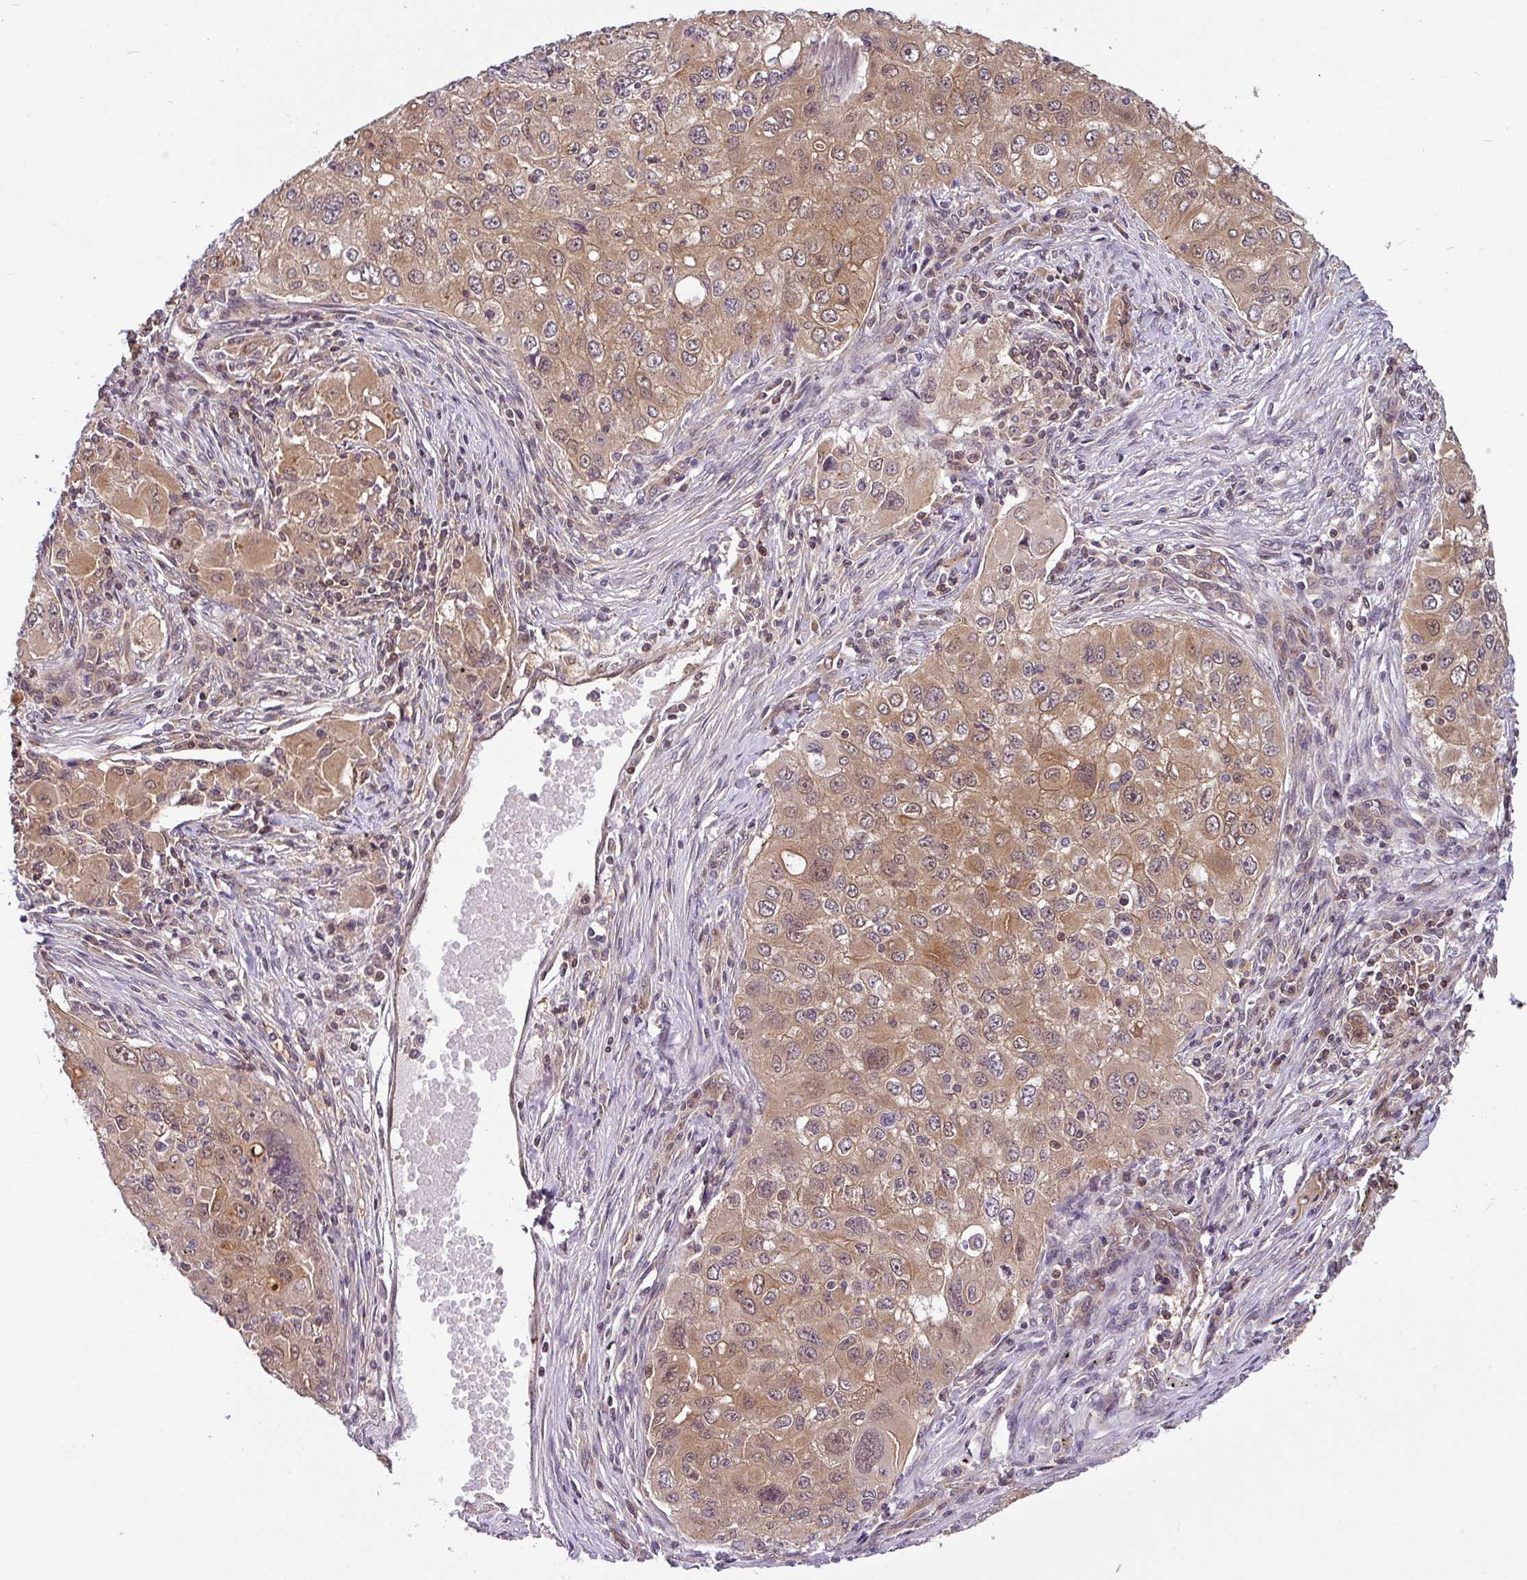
{"staining": {"intensity": "moderate", "quantity": ">75%", "location": "cytoplasmic/membranous,nuclear"}, "tissue": "lung cancer", "cell_type": "Tumor cells", "image_type": "cancer", "snomed": [{"axis": "morphology", "description": "Adenocarcinoma, NOS"}, {"axis": "morphology", "description": "Adenocarcinoma, metastatic, NOS"}, {"axis": "topography", "description": "Lymph node"}, {"axis": "topography", "description": "Lung"}], "caption": "Brown immunohistochemical staining in human lung cancer (adenocarcinoma) displays moderate cytoplasmic/membranous and nuclear positivity in about >75% of tumor cells.", "gene": "SHB", "patient": {"sex": "female", "age": 42}}